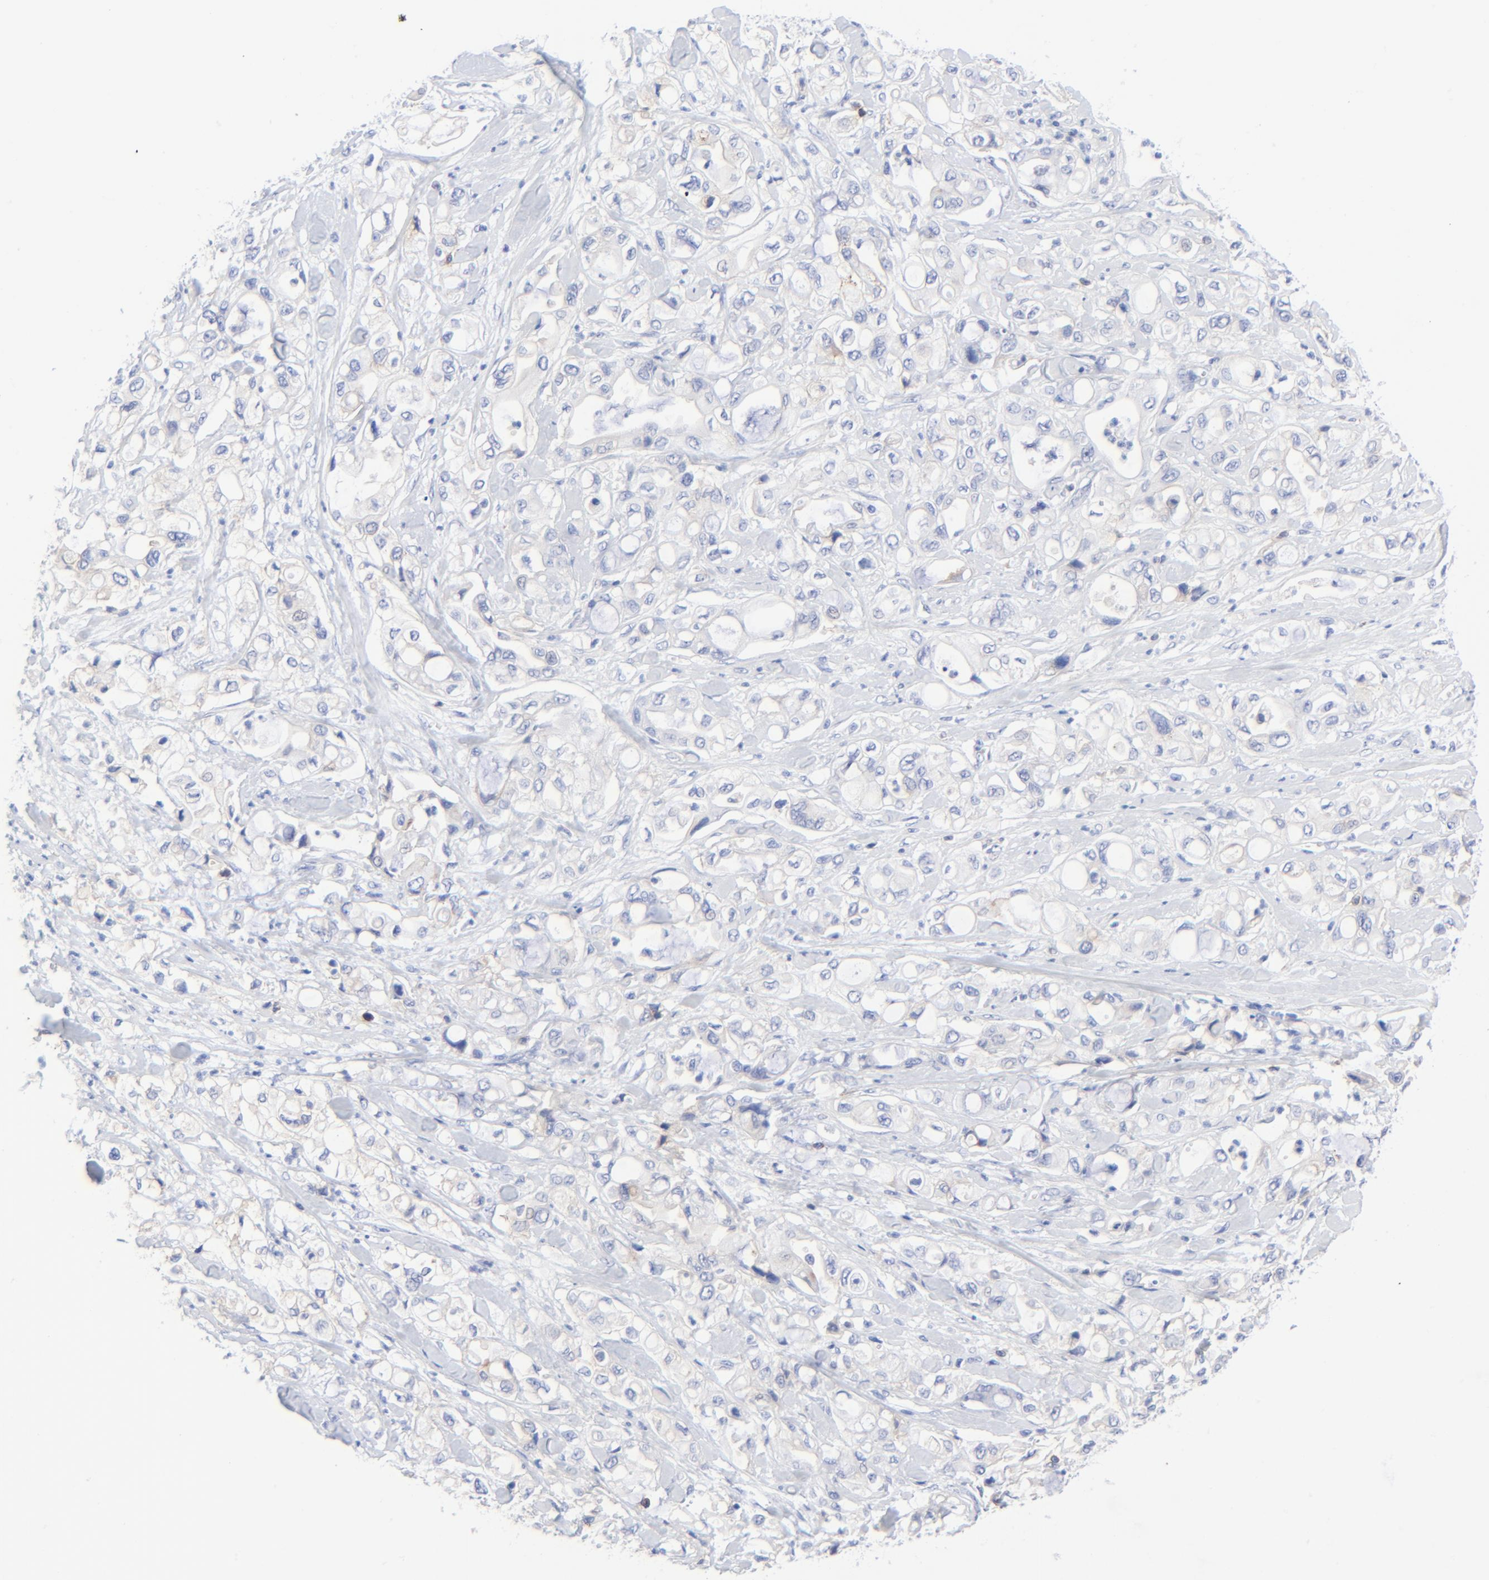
{"staining": {"intensity": "negative", "quantity": "none", "location": "none"}, "tissue": "pancreatic cancer", "cell_type": "Tumor cells", "image_type": "cancer", "snomed": [{"axis": "morphology", "description": "Adenocarcinoma, NOS"}, {"axis": "topography", "description": "Pancreas"}], "caption": "A photomicrograph of pancreatic cancer stained for a protein displays no brown staining in tumor cells. (DAB immunohistochemistry (IHC), high magnification).", "gene": "LCK", "patient": {"sex": "male", "age": 70}}